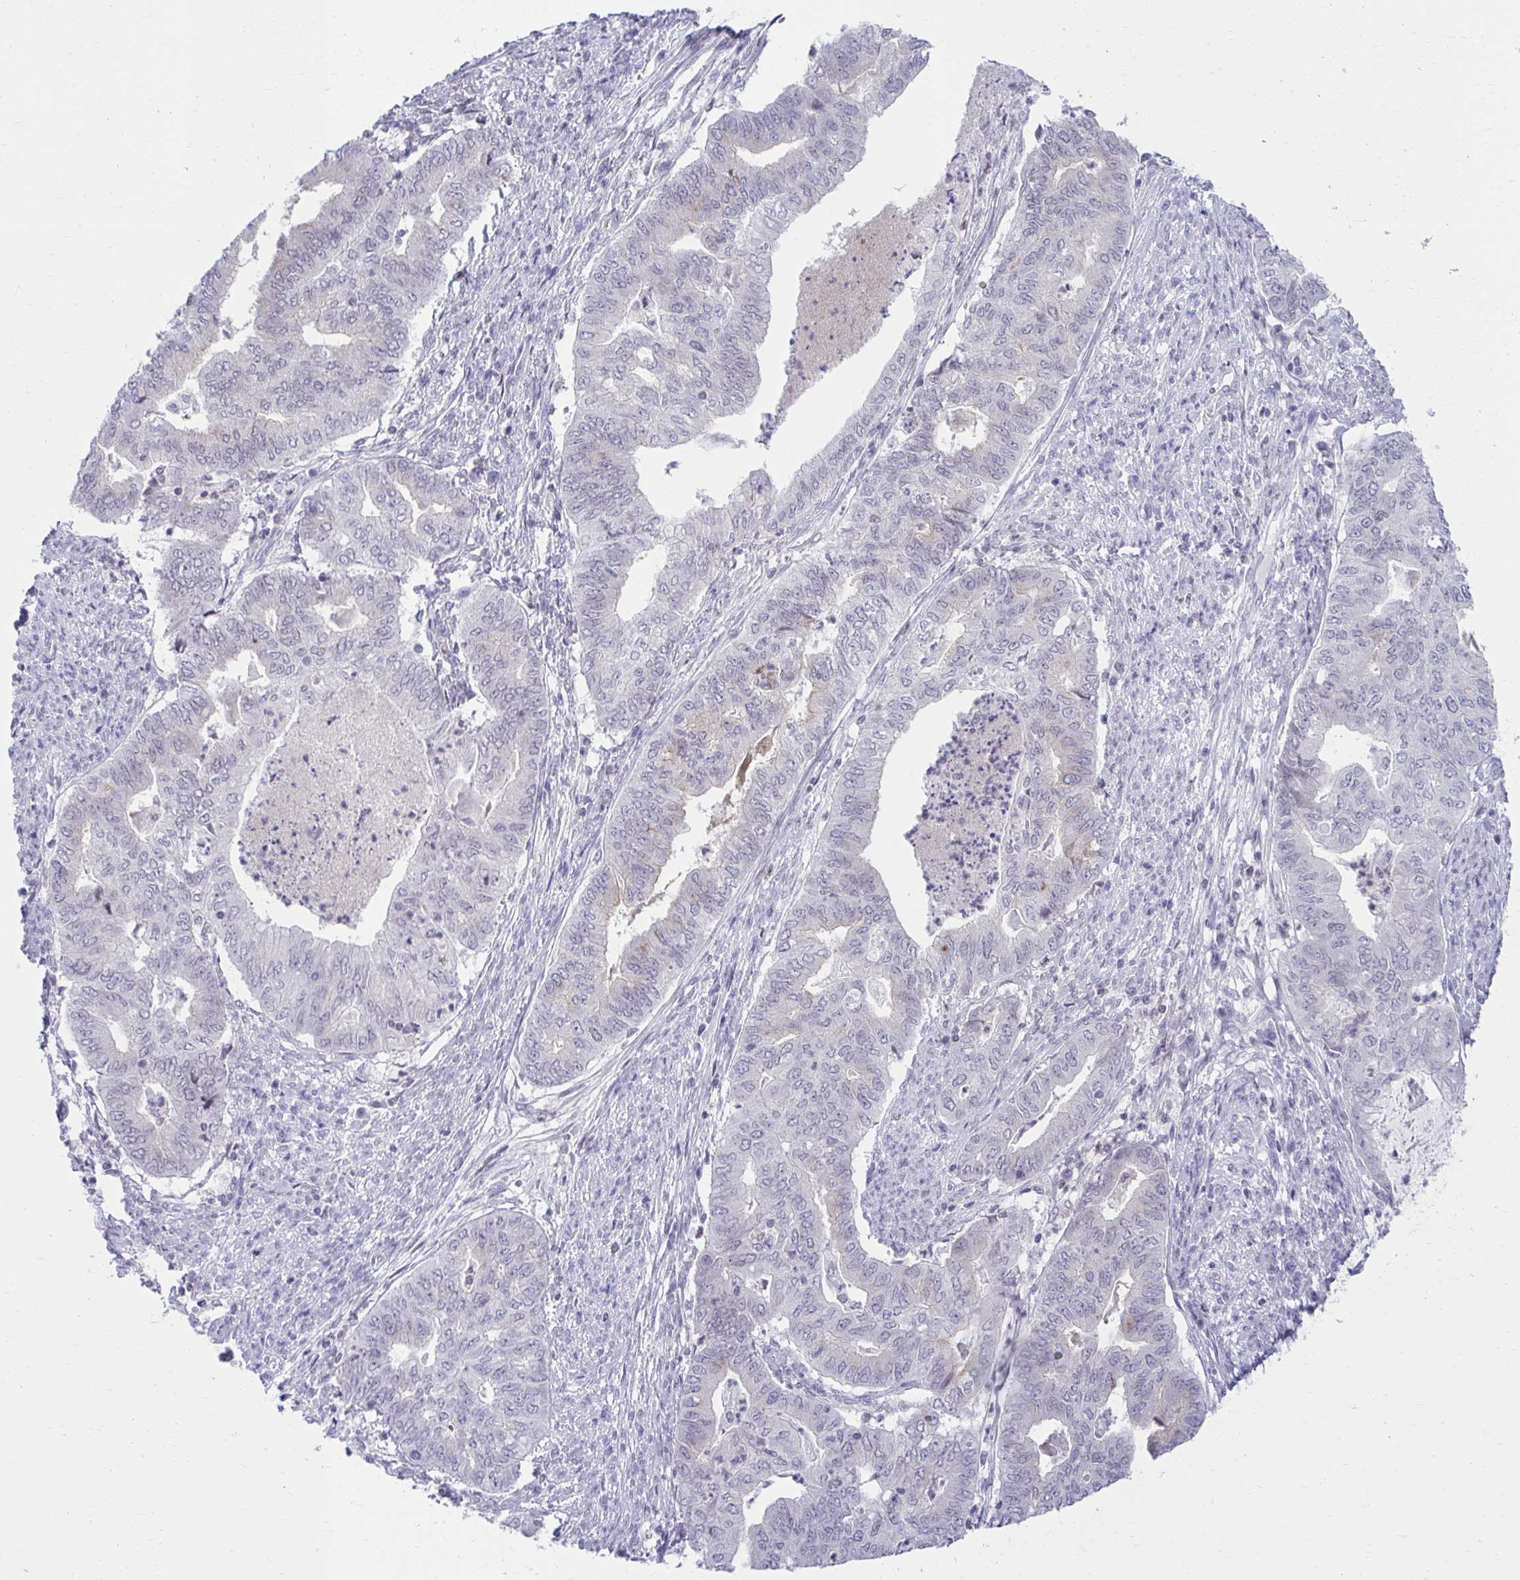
{"staining": {"intensity": "negative", "quantity": "none", "location": "none"}, "tissue": "endometrial cancer", "cell_type": "Tumor cells", "image_type": "cancer", "snomed": [{"axis": "morphology", "description": "Adenocarcinoma, NOS"}, {"axis": "topography", "description": "Endometrium"}], "caption": "Immunohistochemistry of human endometrial adenocarcinoma demonstrates no positivity in tumor cells.", "gene": "OR7A5", "patient": {"sex": "female", "age": 79}}